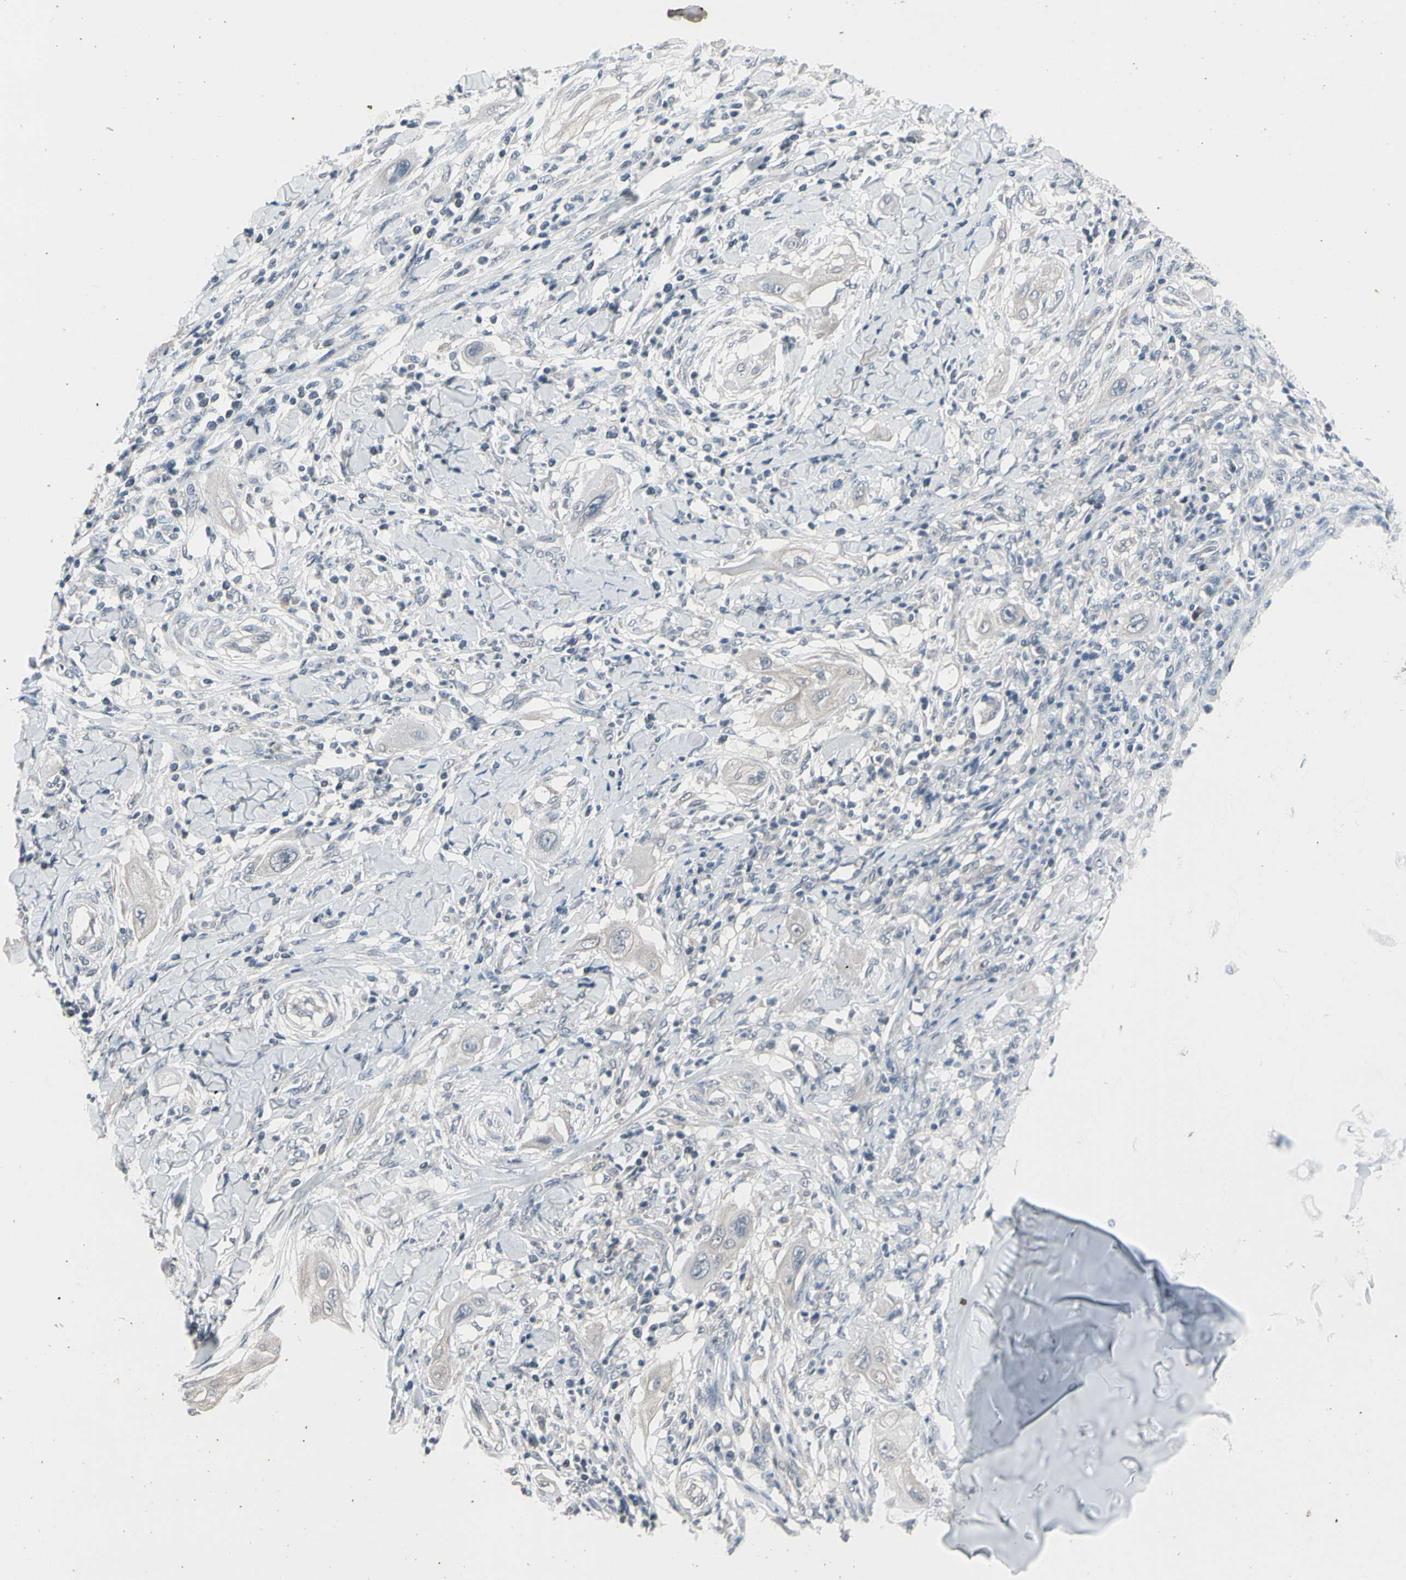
{"staining": {"intensity": "negative", "quantity": "none", "location": "none"}, "tissue": "lung cancer", "cell_type": "Tumor cells", "image_type": "cancer", "snomed": [{"axis": "morphology", "description": "Squamous cell carcinoma, NOS"}, {"axis": "topography", "description": "Lung"}], "caption": "Human lung cancer (squamous cell carcinoma) stained for a protein using immunohistochemistry exhibits no positivity in tumor cells.", "gene": "SV2A", "patient": {"sex": "female", "age": 47}}